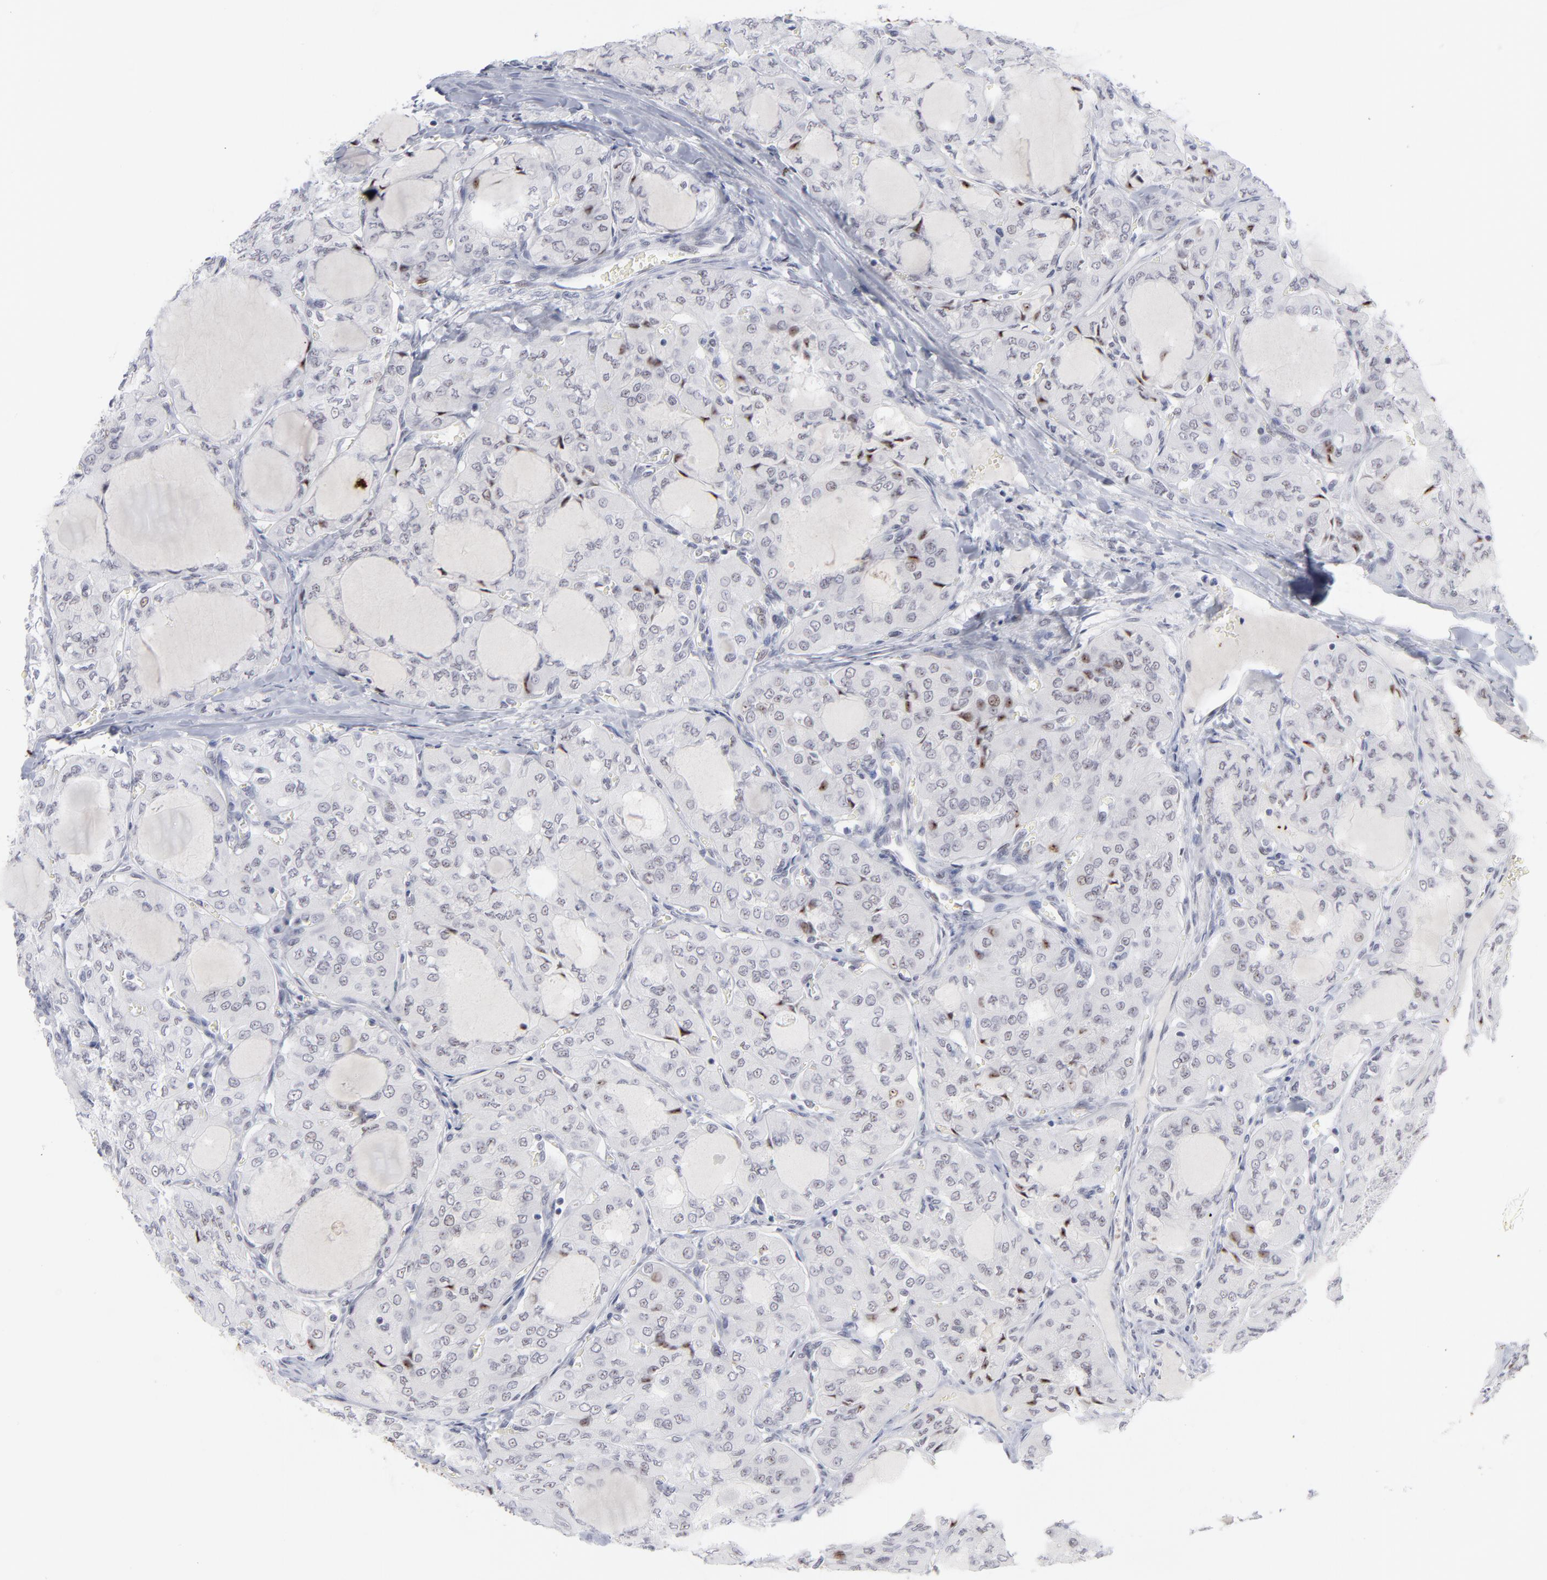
{"staining": {"intensity": "moderate", "quantity": "<25%", "location": "nuclear"}, "tissue": "thyroid cancer", "cell_type": "Tumor cells", "image_type": "cancer", "snomed": [{"axis": "morphology", "description": "Papillary adenocarcinoma, NOS"}, {"axis": "topography", "description": "Thyroid gland"}], "caption": "A low amount of moderate nuclear expression is identified in about <25% of tumor cells in papillary adenocarcinoma (thyroid) tissue.", "gene": "CCR2", "patient": {"sex": "male", "age": 20}}